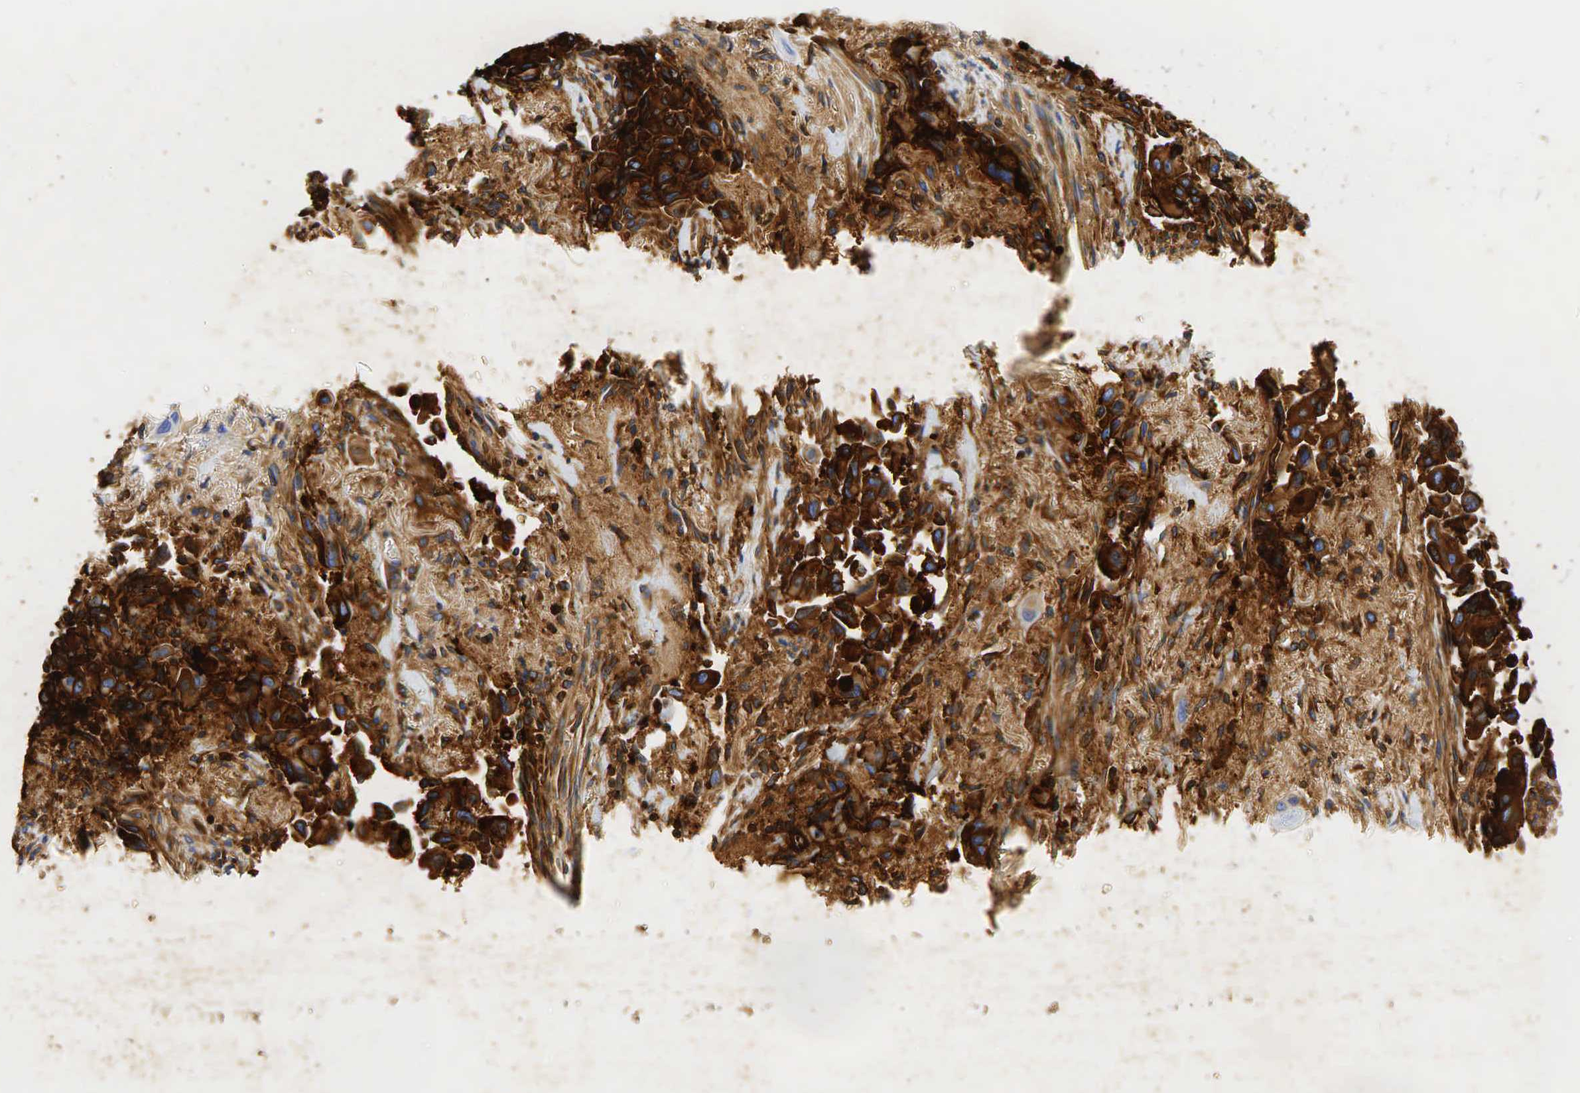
{"staining": {"intensity": "strong", "quantity": ">75%", "location": "cytoplasmic/membranous"}, "tissue": "lung cancer", "cell_type": "Tumor cells", "image_type": "cancer", "snomed": [{"axis": "morphology", "description": "Adenocarcinoma, NOS"}, {"axis": "topography", "description": "Lung"}], "caption": "Immunohistochemical staining of lung adenocarcinoma shows strong cytoplasmic/membranous protein positivity in approximately >75% of tumor cells. The staining was performed using DAB (3,3'-diaminobenzidine) to visualize the protein expression in brown, while the nuclei were stained in blue with hematoxylin (Magnification: 20x).", "gene": "CEACAM5", "patient": {"sex": "male", "age": 68}}